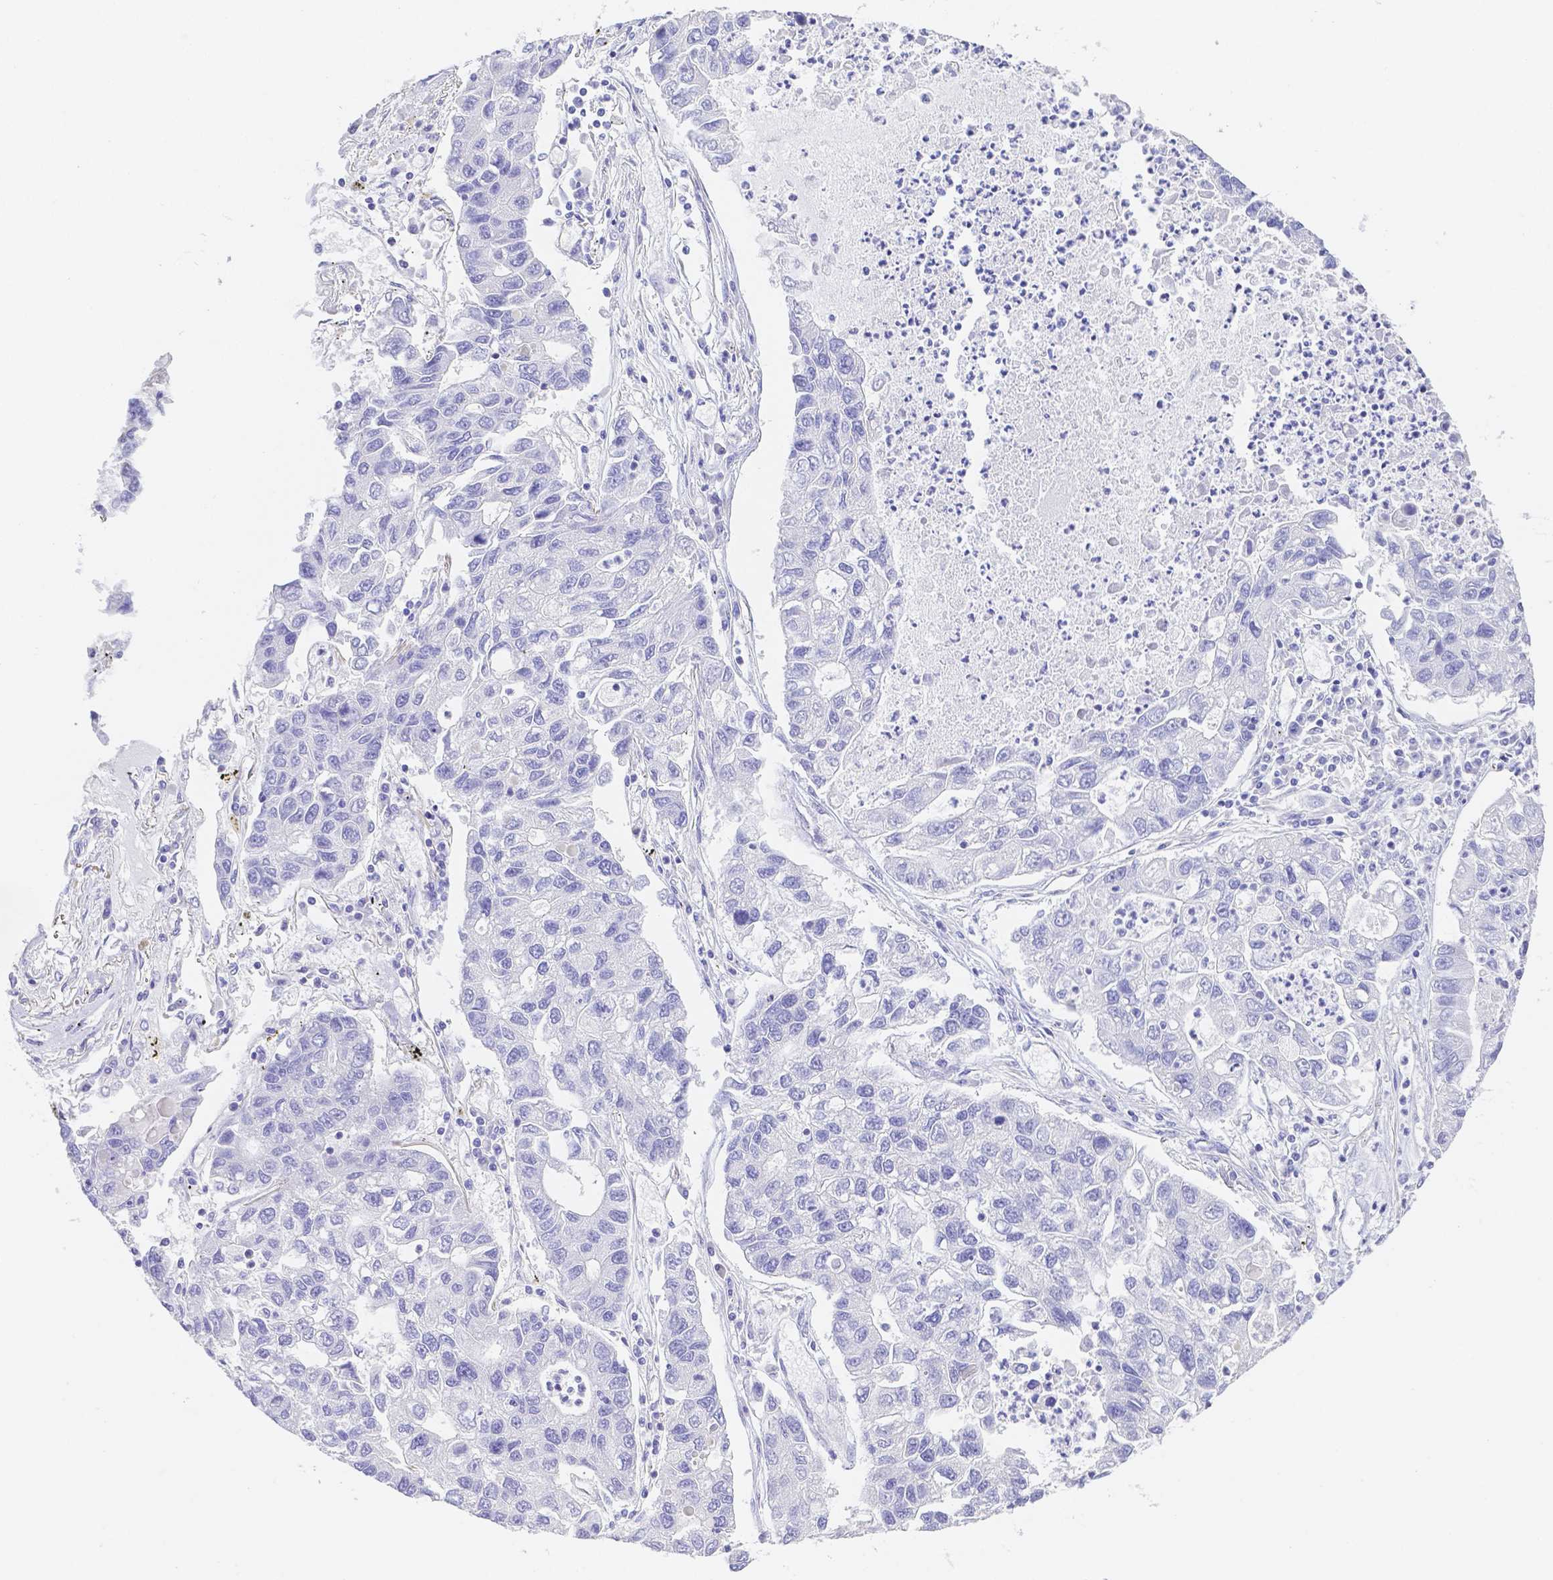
{"staining": {"intensity": "negative", "quantity": "none", "location": "none"}, "tissue": "lung cancer", "cell_type": "Tumor cells", "image_type": "cancer", "snomed": [{"axis": "morphology", "description": "Adenocarcinoma, NOS"}, {"axis": "topography", "description": "Bronchus"}, {"axis": "topography", "description": "Lung"}], "caption": "This is a image of immunohistochemistry staining of lung adenocarcinoma, which shows no expression in tumor cells. The staining was performed using DAB to visualize the protein expression in brown, while the nuclei were stained in blue with hematoxylin (Magnification: 20x).", "gene": "ZG16B", "patient": {"sex": "female", "age": 51}}